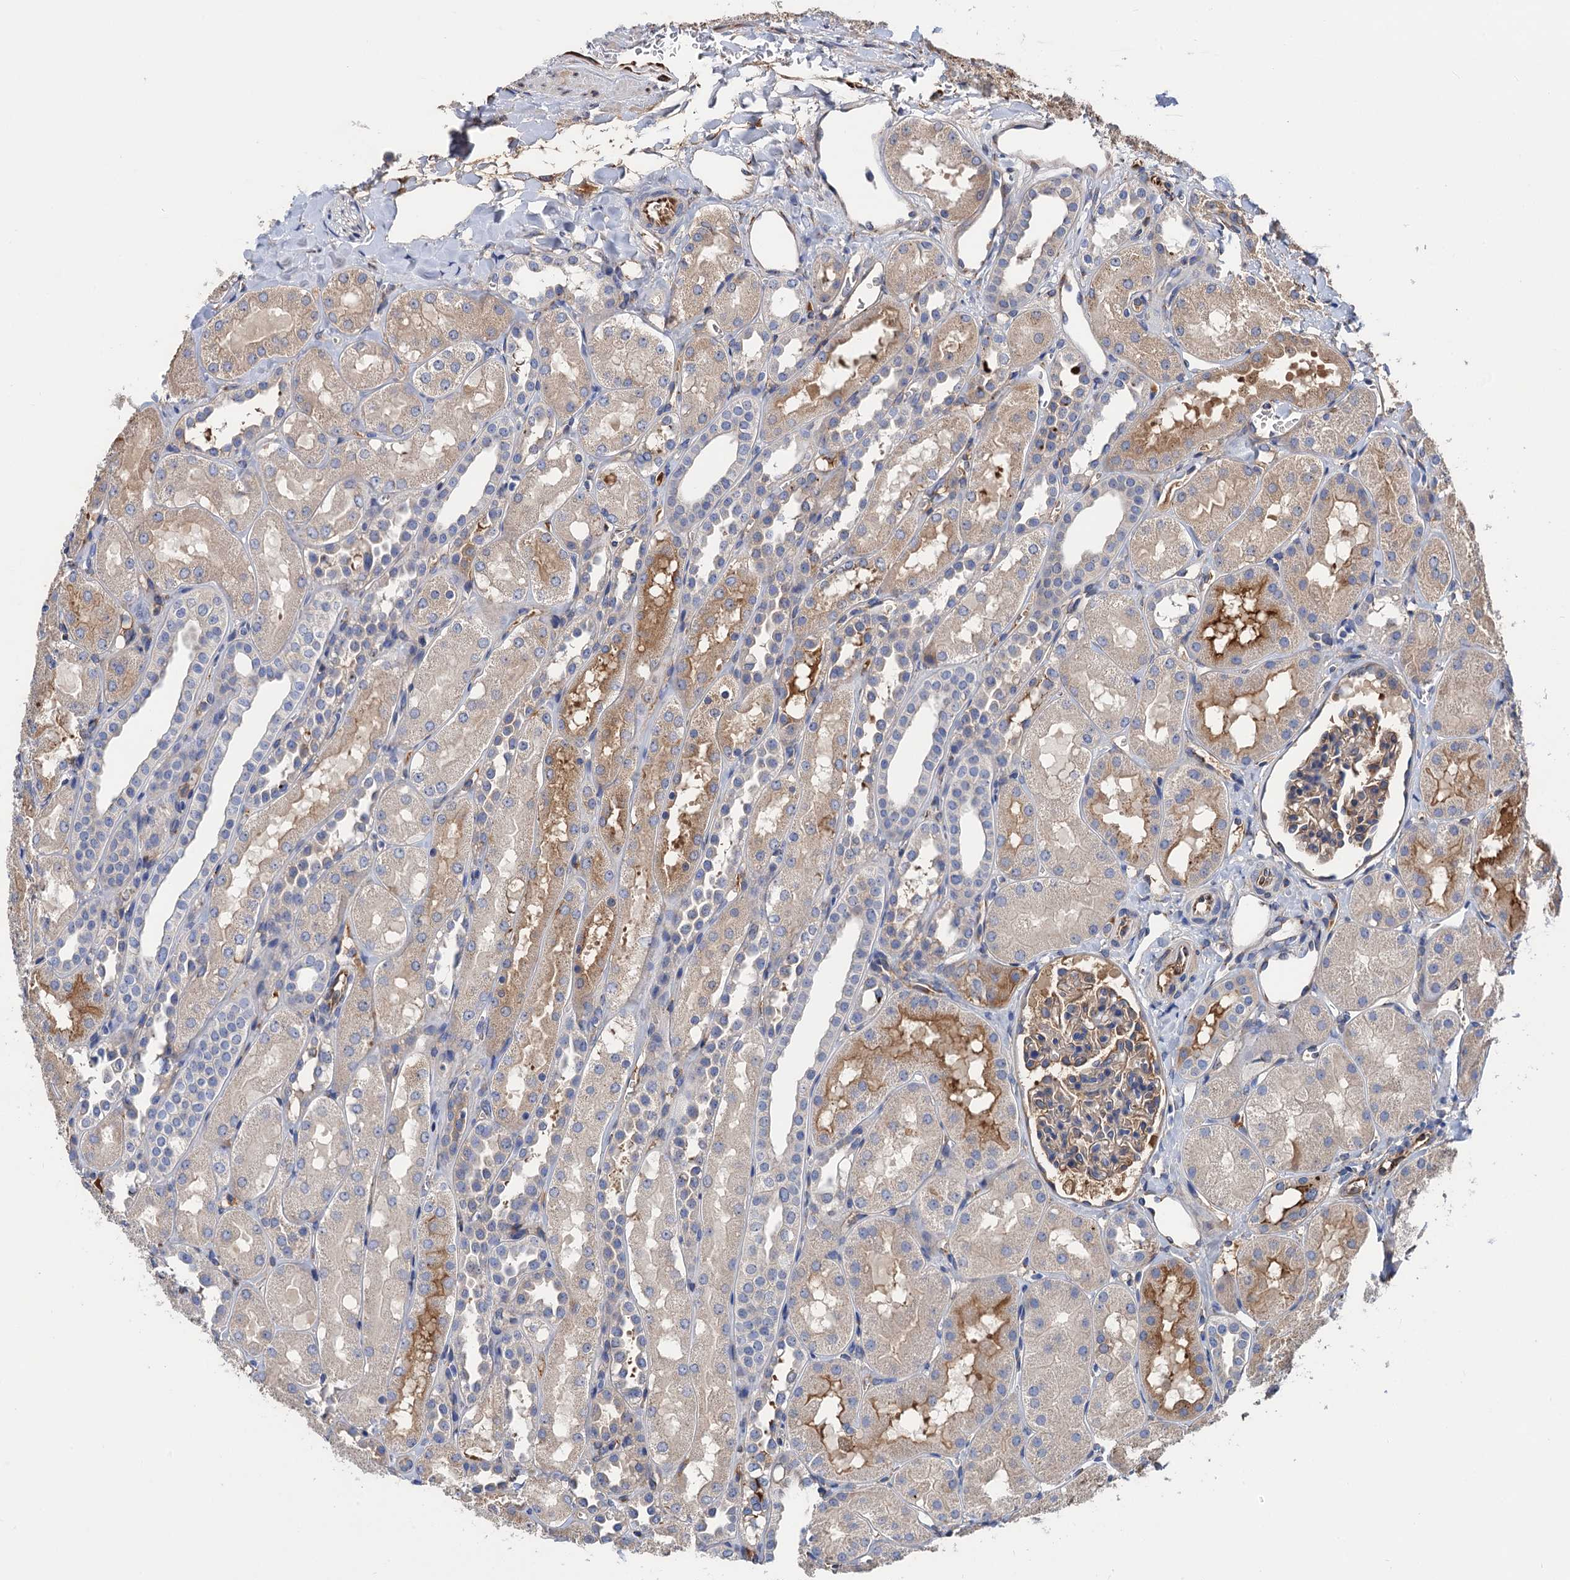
{"staining": {"intensity": "weak", "quantity": "25%-75%", "location": "cytoplasmic/membranous"}, "tissue": "kidney", "cell_type": "Cells in glomeruli", "image_type": "normal", "snomed": [{"axis": "morphology", "description": "Normal tissue, NOS"}, {"axis": "topography", "description": "Kidney"}, {"axis": "topography", "description": "Urinary bladder"}], "caption": "Human kidney stained for a protein (brown) exhibits weak cytoplasmic/membranous positive expression in approximately 25%-75% of cells in glomeruli.", "gene": "CNNM1", "patient": {"sex": "male", "age": 16}}